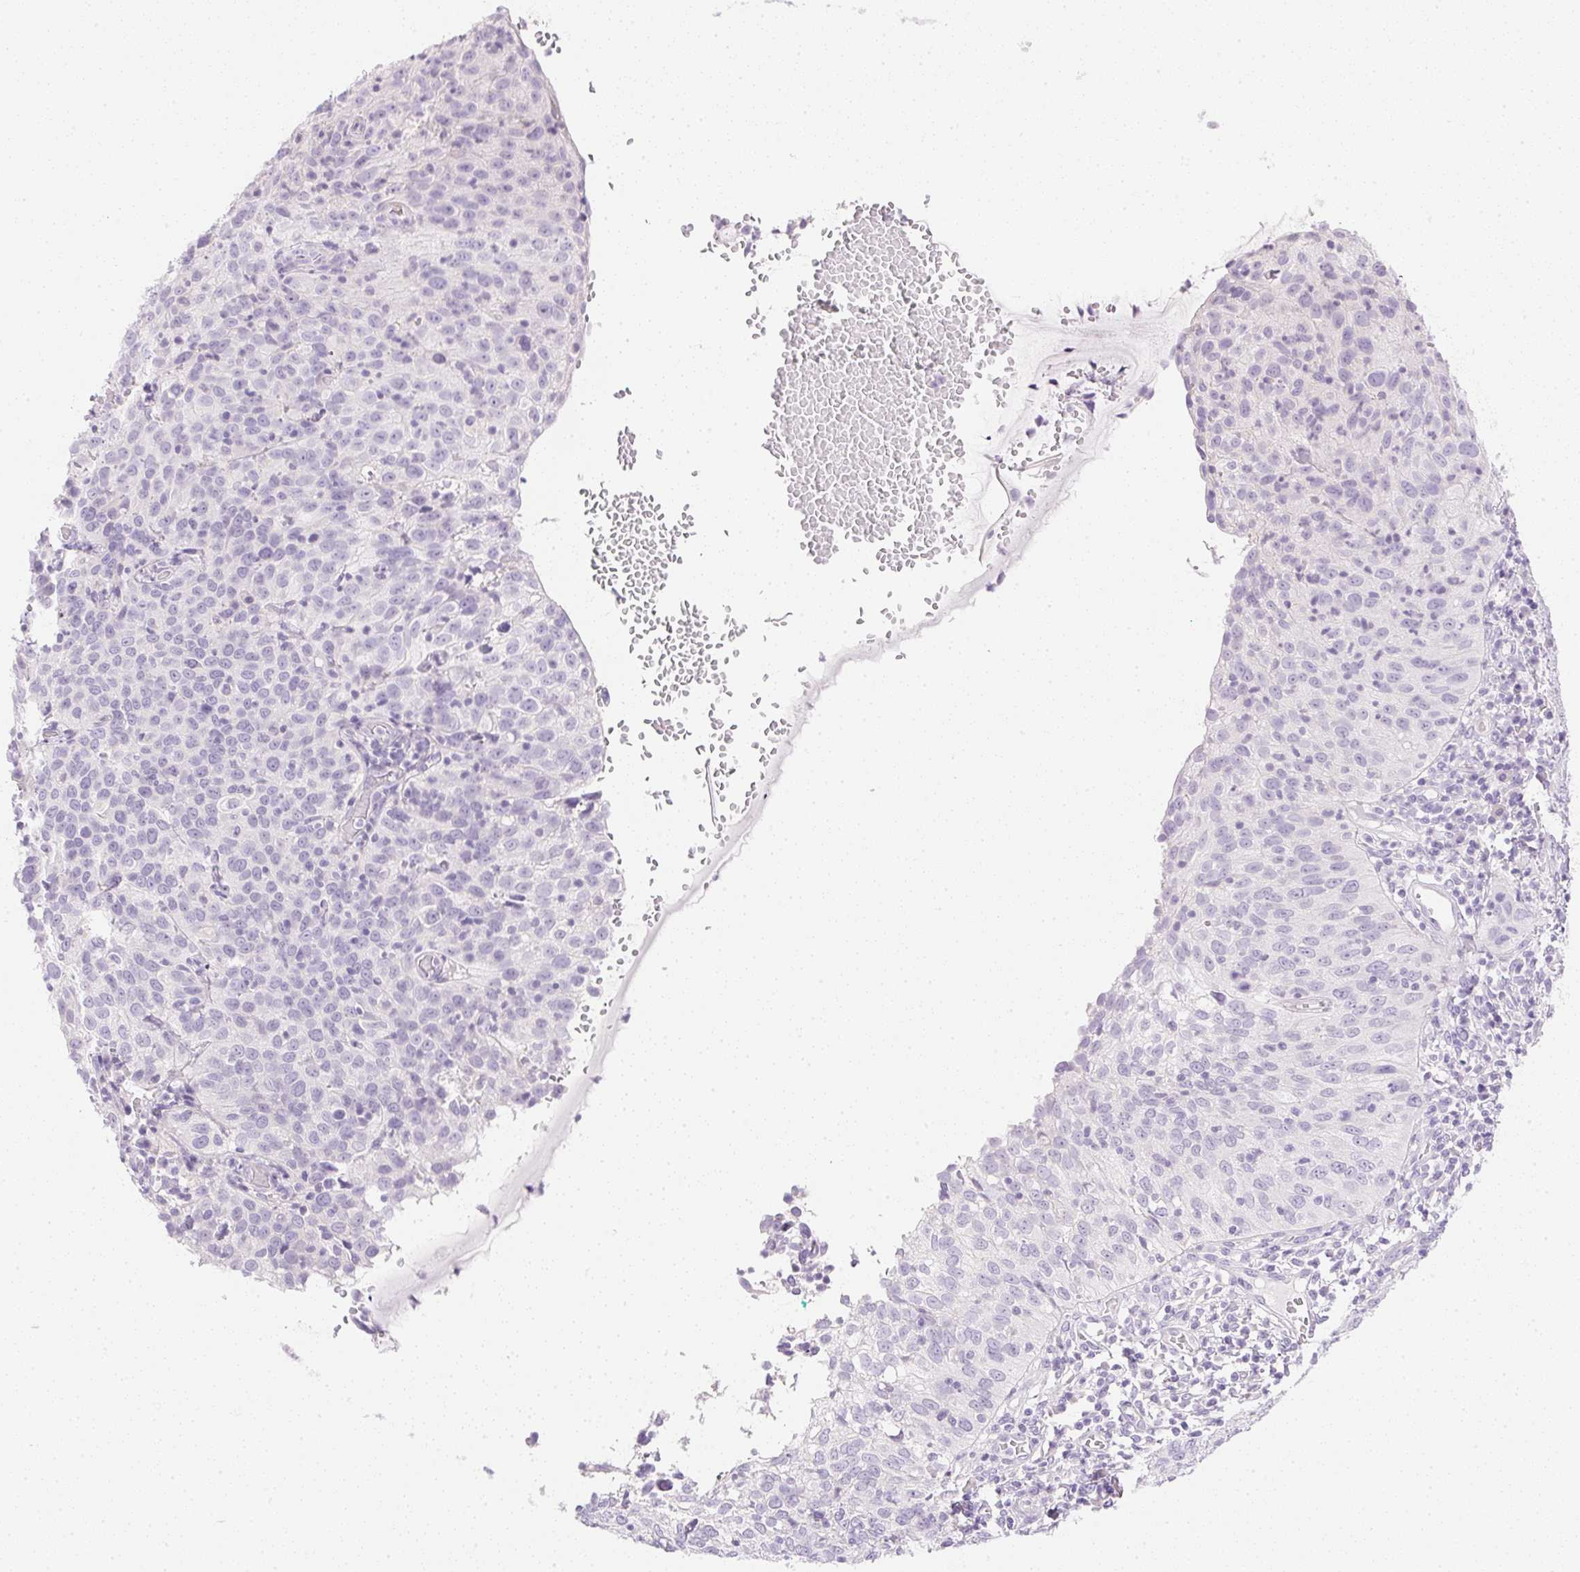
{"staining": {"intensity": "negative", "quantity": "none", "location": "none"}, "tissue": "cervical cancer", "cell_type": "Tumor cells", "image_type": "cancer", "snomed": [{"axis": "morphology", "description": "Squamous cell carcinoma, NOS"}, {"axis": "topography", "description": "Cervix"}], "caption": "This is an immunohistochemistry (IHC) photomicrograph of human squamous cell carcinoma (cervical). There is no positivity in tumor cells.", "gene": "CTRL", "patient": {"sex": "female", "age": 52}}